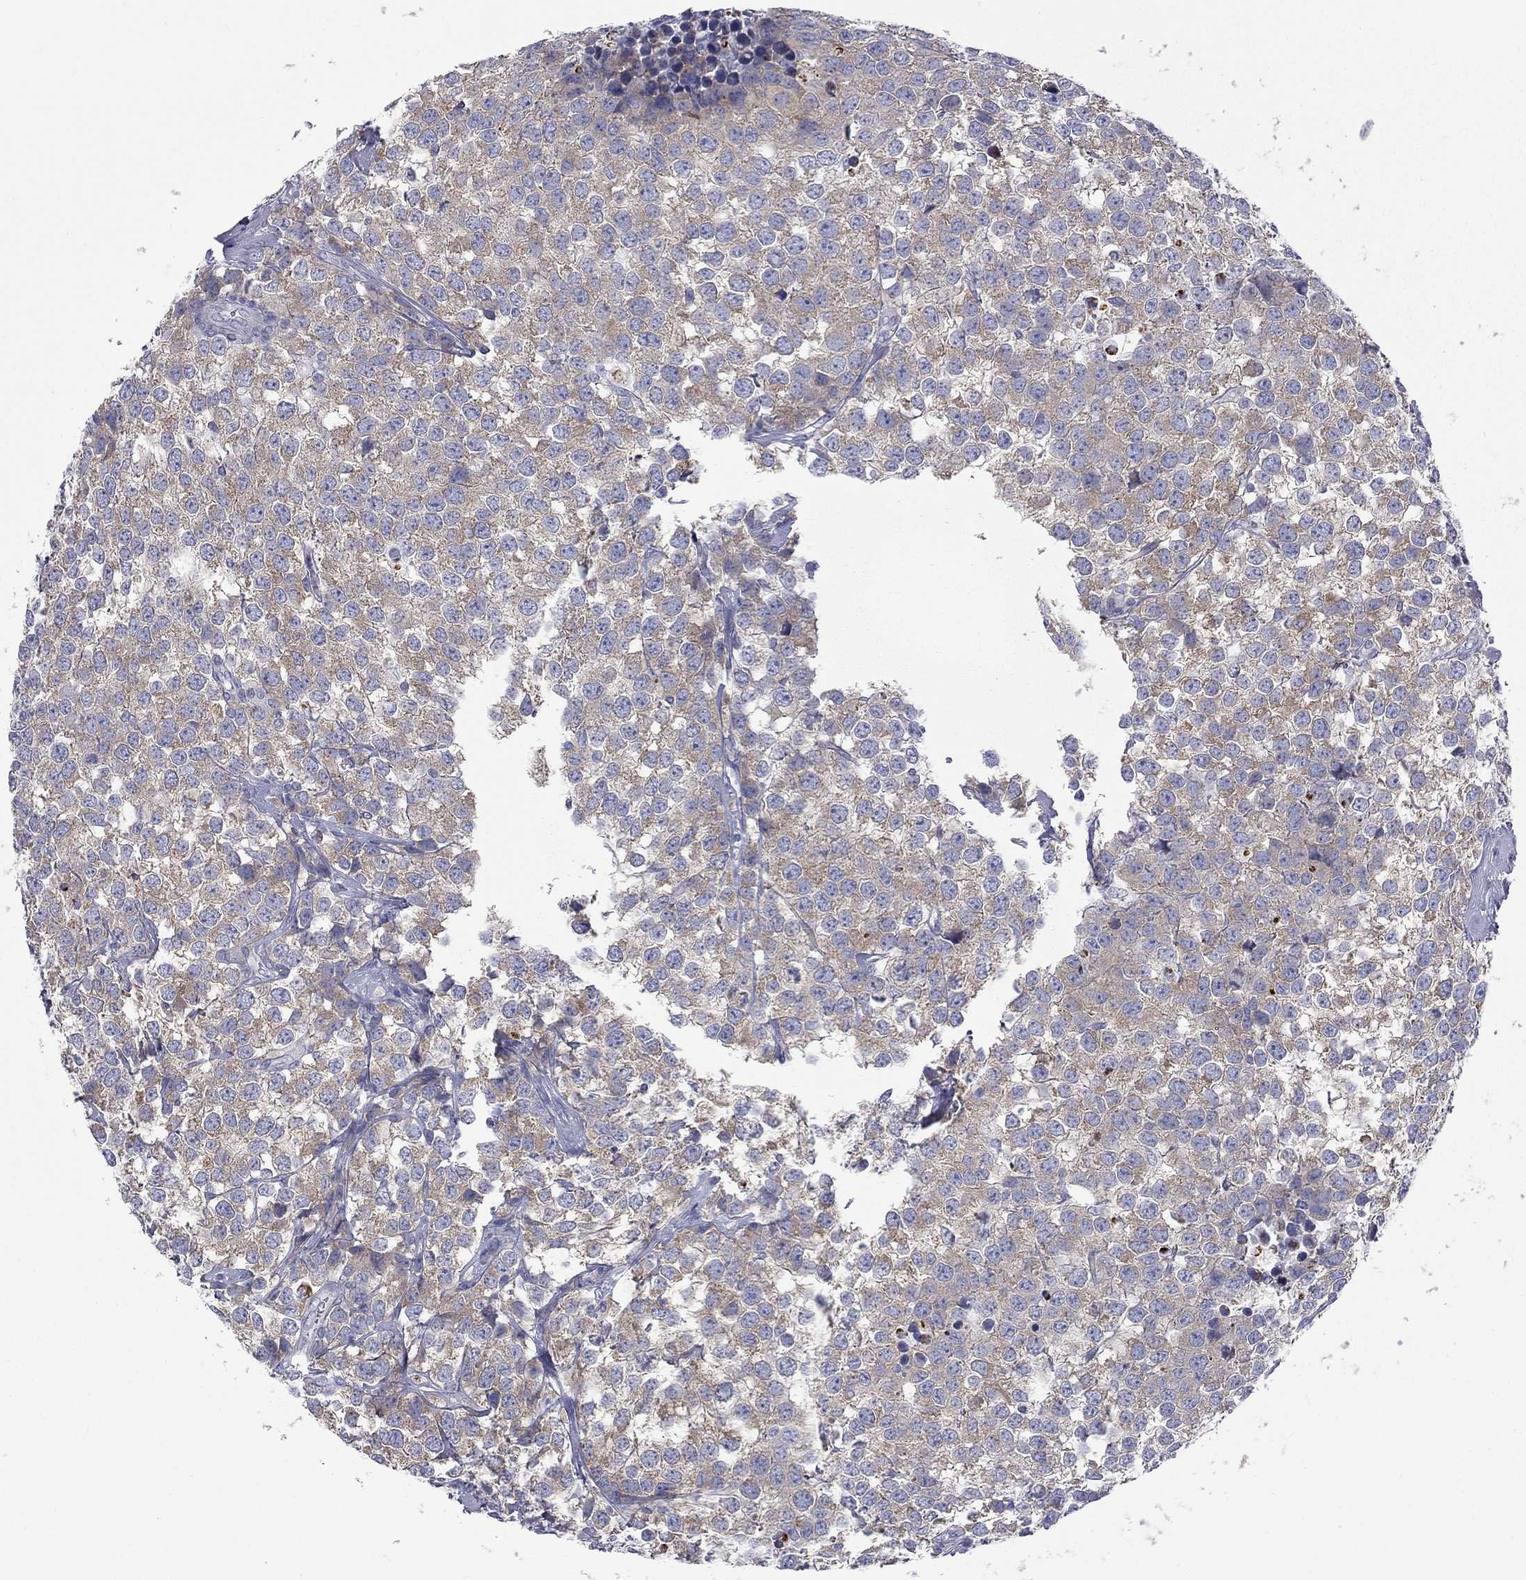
{"staining": {"intensity": "weak", "quantity": ">75%", "location": "cytoplasmic/membranous"}, "tissue": "testis cancer", "cell_type": "Tumor cells", "image_type": "cancer", "snomed": [{"axis": "morphology", "description": "Seminoma, NOS"}, {"axis": "topography", "description": "Testis"}], "caption": "Immunohistochemical staining of testis cancer displays low levels of weak cytoplasmic/membranous protein positivity in approximately >75% of tumor cells.", "gene": "ABCB4", "patient": {"sex": "male", "age": 59}}